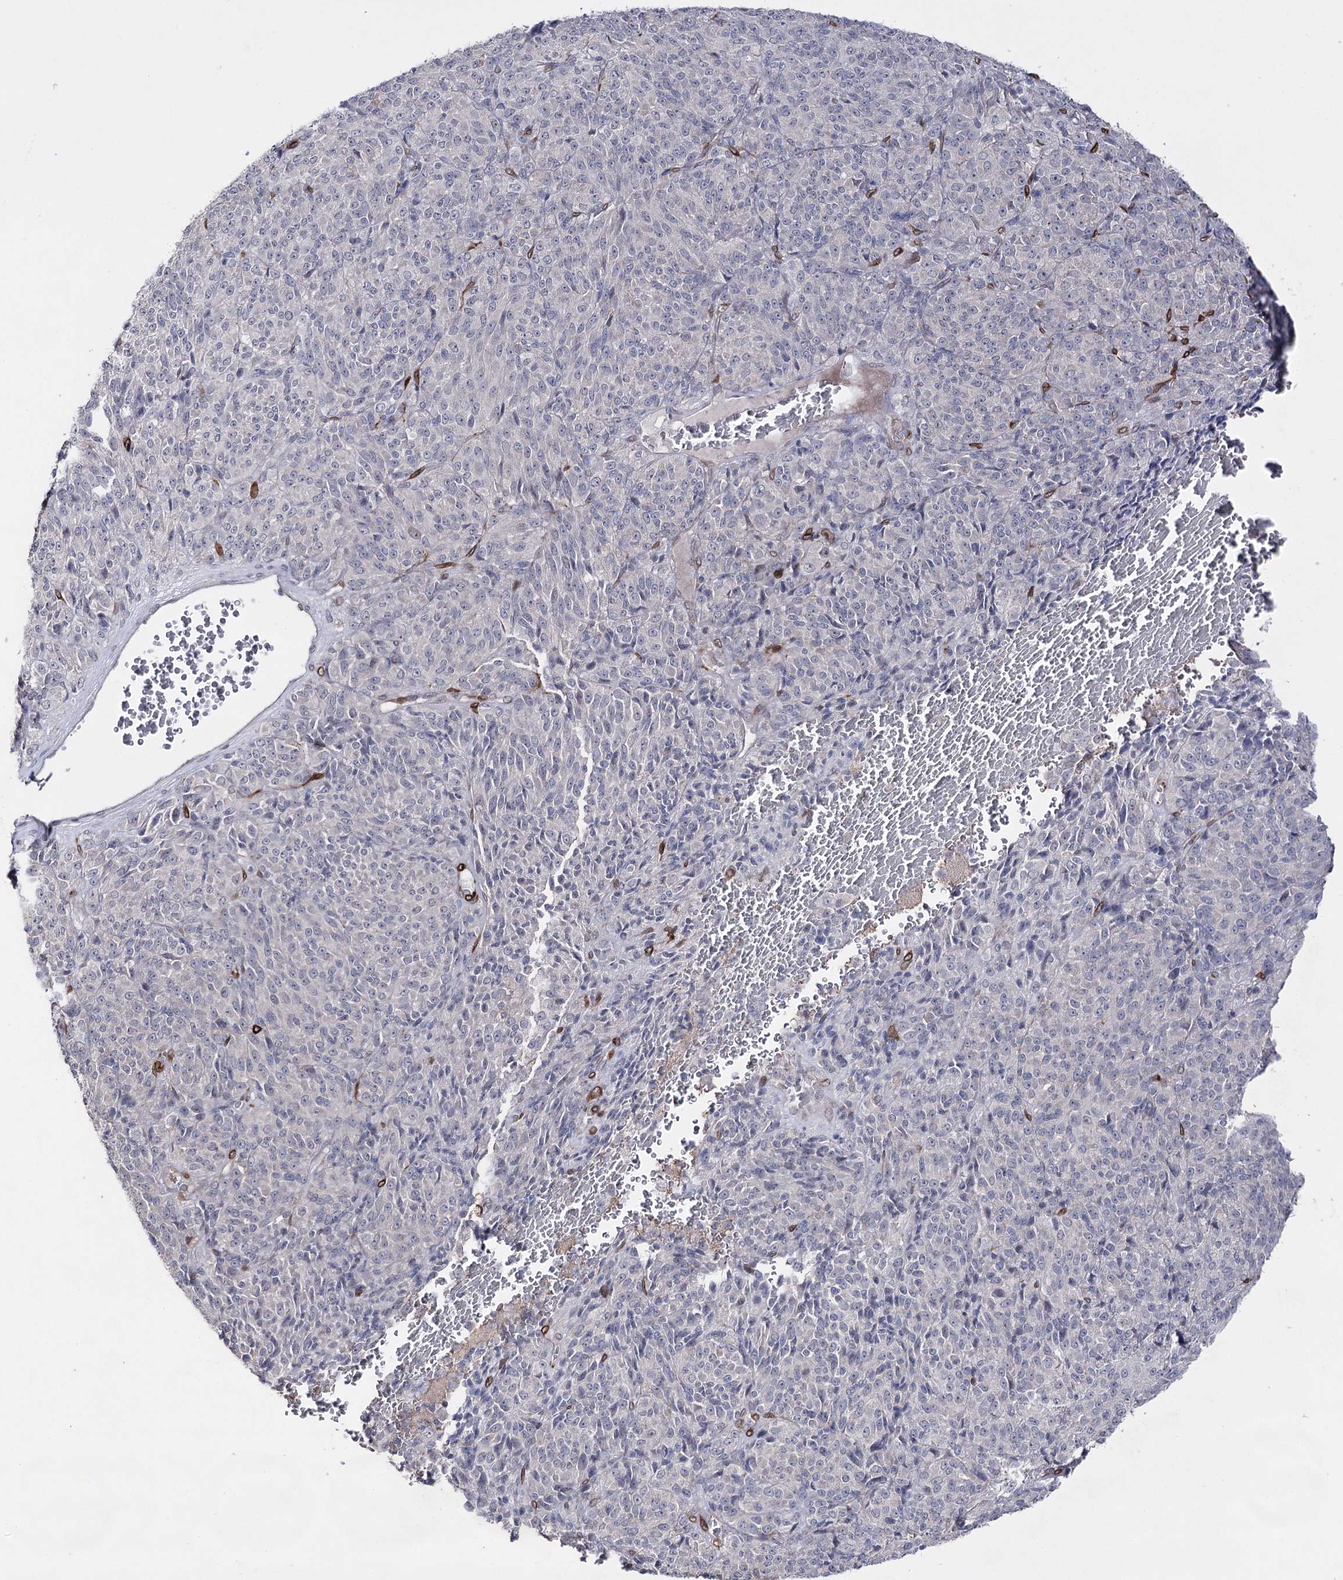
{"staining": {"intensity": "negative", "quantity": "none", "location": "none"}, "tissue": "melanoma", "cell_type": "Tumor cells", "image_type": "cancer", "snomed": [{"axis": "morphology", "description": "Malignant melanoma, Metastatic site"}, {"axis": "topography", "description": "Brain"}], "caption": "This is a micrograph of IHC staining of melanoma, which shows no staining in tumor cells.", "gene": "HSD11B2", "patient": {"sex": "female", "age": 56}}